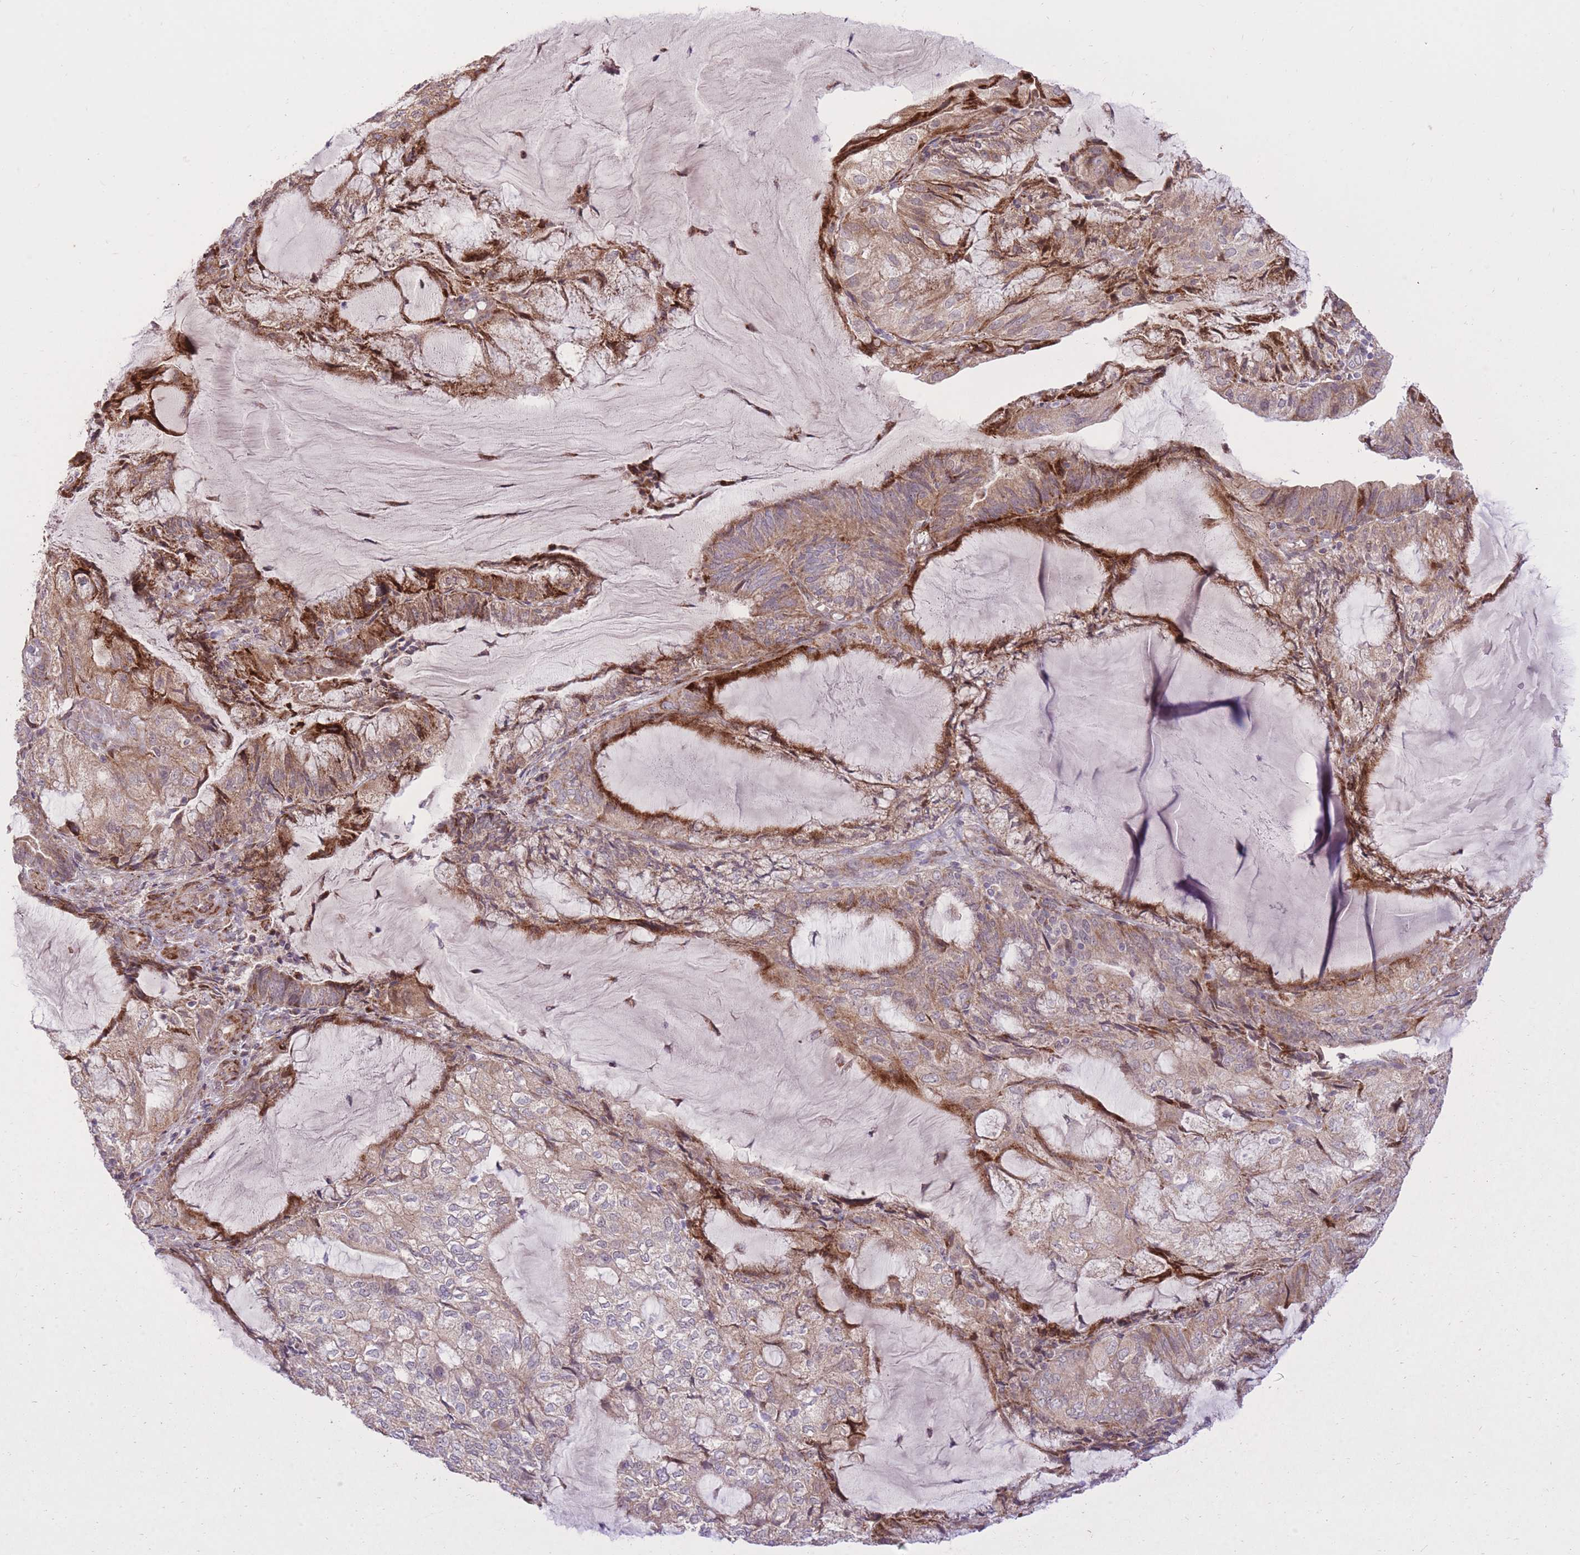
{"staining": {"intensity": "moderate", "quantity": ">75%", "location": "cytoplasmic/membranous"}, "tissue": "endometrial cancer", "cell_type": "Tumor cells", "image_type": "cancer", "snomed": [{"axis": "morphology", "description": "Adenocarcinoma, NOS"}, {"axis": "topography", "description": "Endometrium"}], "caption": "Human endometrial cancer (adenocarcinoma) stained with a protein marker displays moderate staining in tumor cells.", "gene": "SLC4A4", "patient": {"sex": "female", "age": 81}}